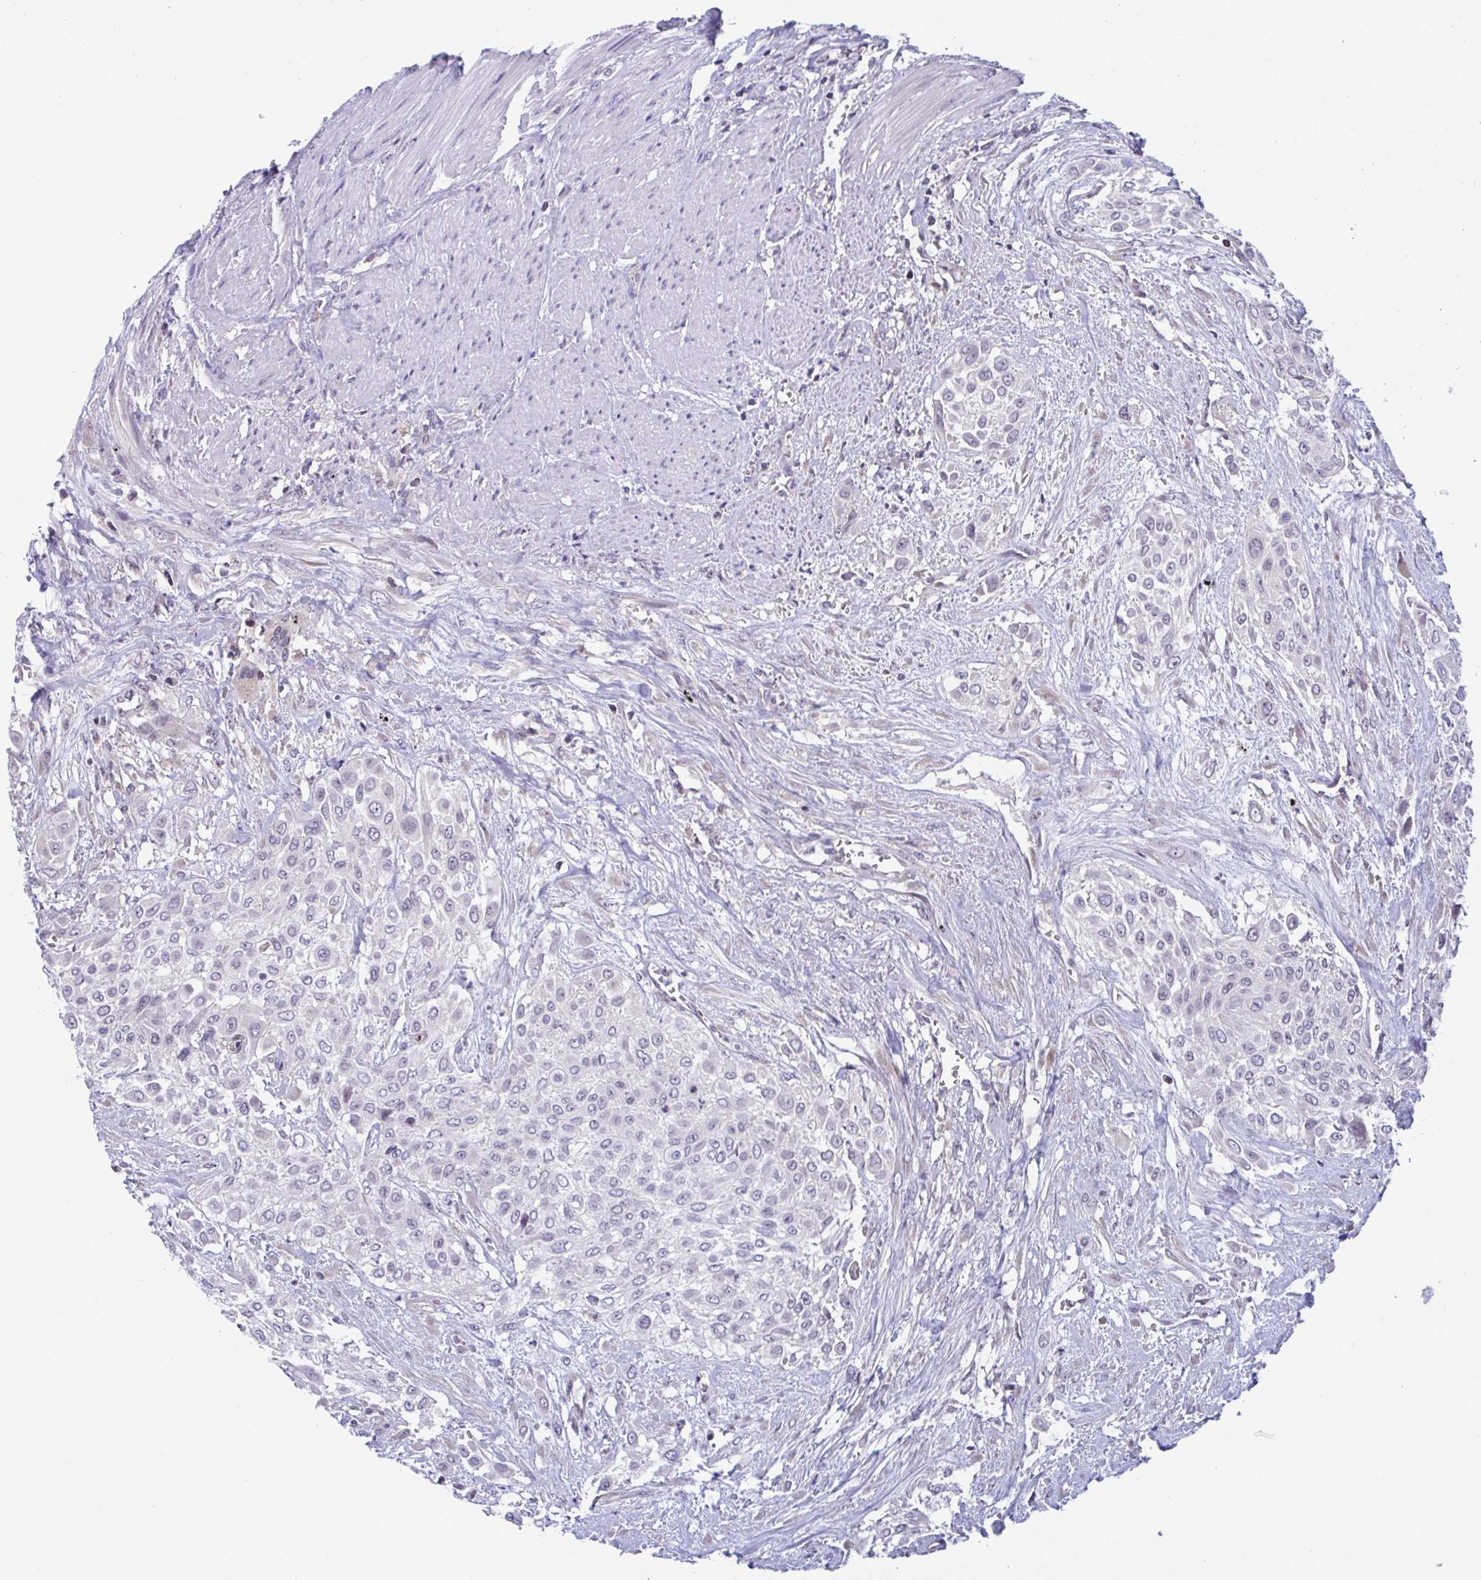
{"staining": {"intensity": "negative", "quantity": "none", "location": "none"}, "tissue": "urothelial cancer", "cell_type": "Tumor cells", "image_type": "cancer", "snomed": [{"axis": "morphology", "description": "Urothelial carcinoma, High grade"}, {"axis": "topography", "description": "Urinary bladder"}], "caption": "Urothelial cancer stained for a protein using IHC reveals no positivity tumor cells.", "gene": "SNX11", "patient": {"sex": "male", "age": 57}}